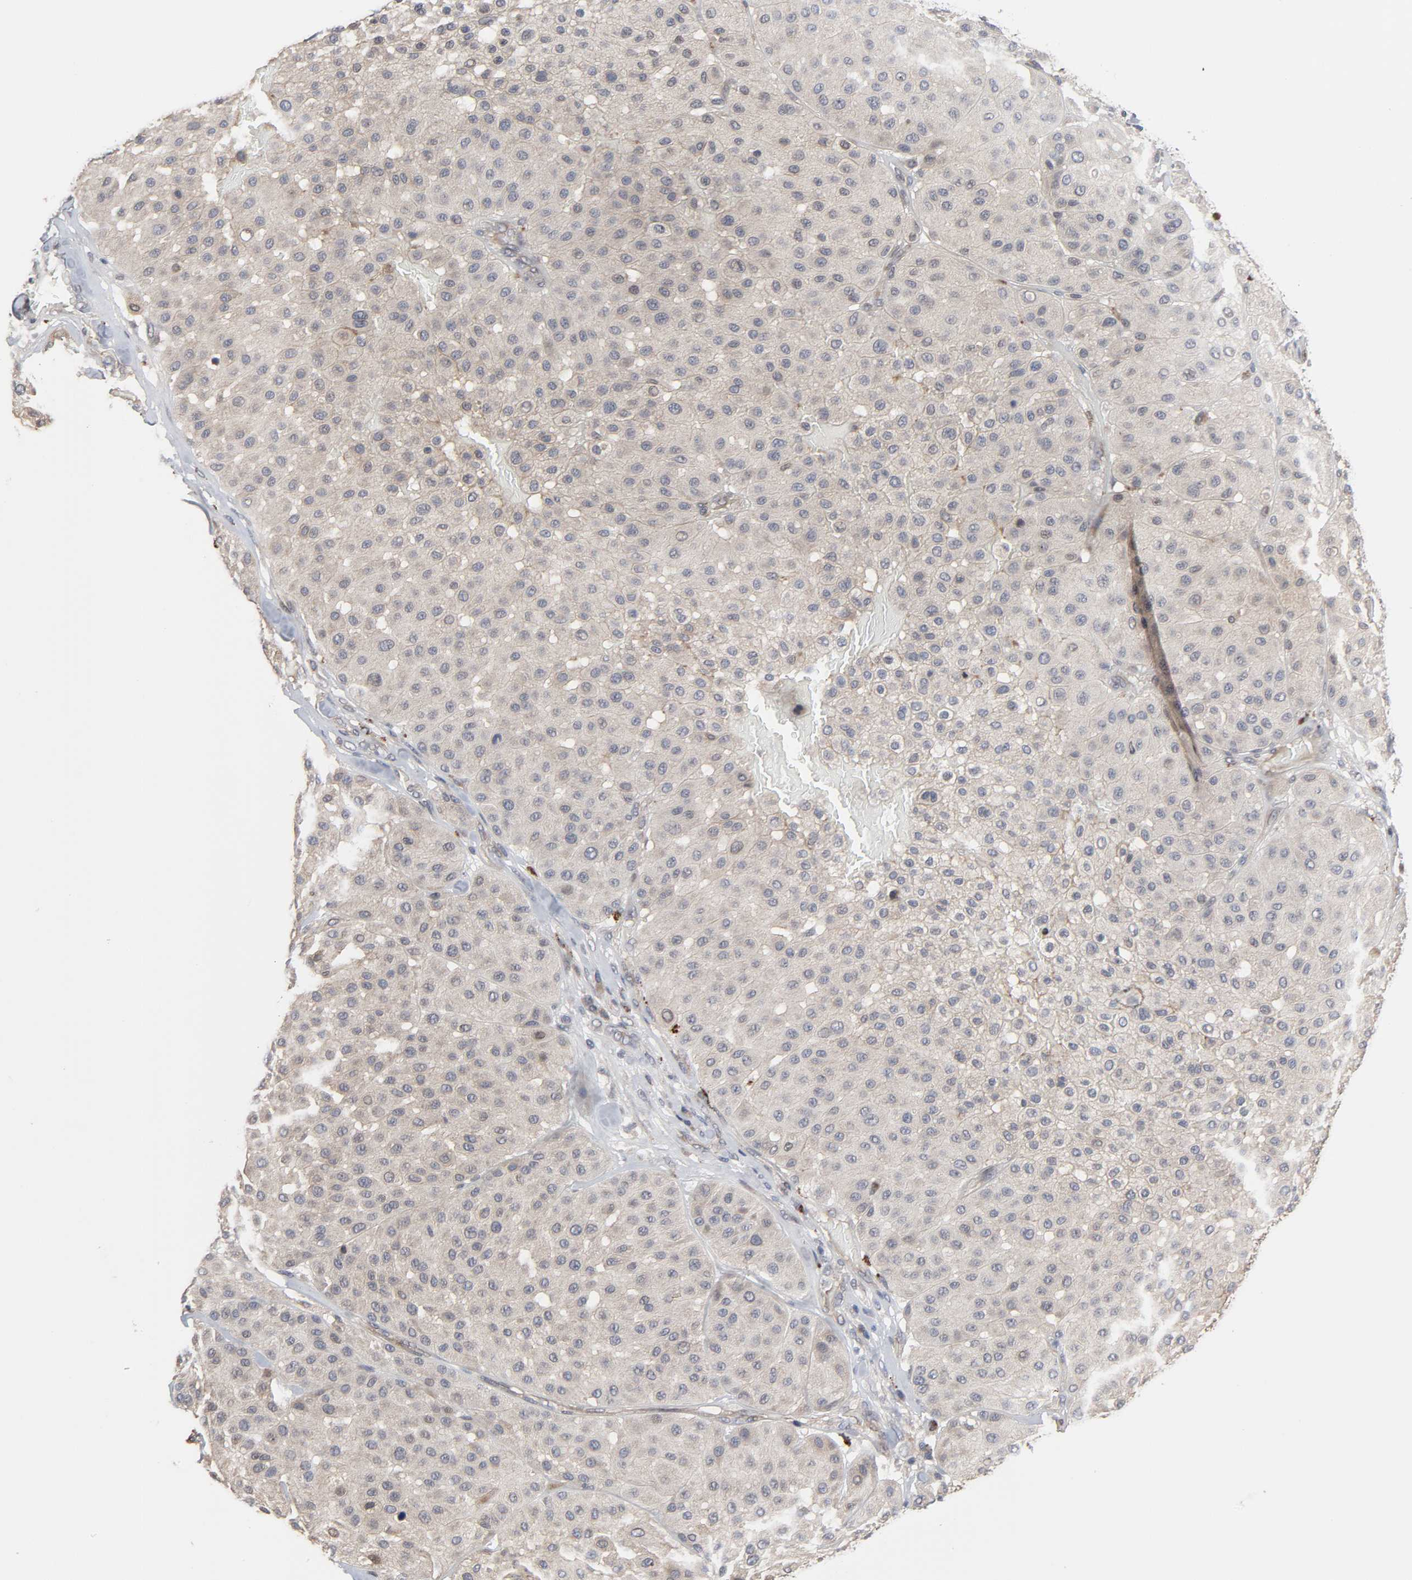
{"staining": {"intensity": "weak", "quantity": ">75%", "location": "cytoplasmic/membranous"}, "tissue": "melanoma", "cell_type": "Tumor cells", "image_type": "cancer", "snomed": [{"axis": "morphology", "description": "Normal tissue, NOS"}, {"axis": "morphology", "description": "Malignant melanoma, Metastatic site"}, {"axis": "topography", "description": "Skin"}], "caption": "Weak cytoplasmic/membranous protein staining is present in approximately >75% of tumor cells in malignant melanoma (metastatic site).", "gene": "CCDC175", "patient": {"sex": "male", "age": 41}}